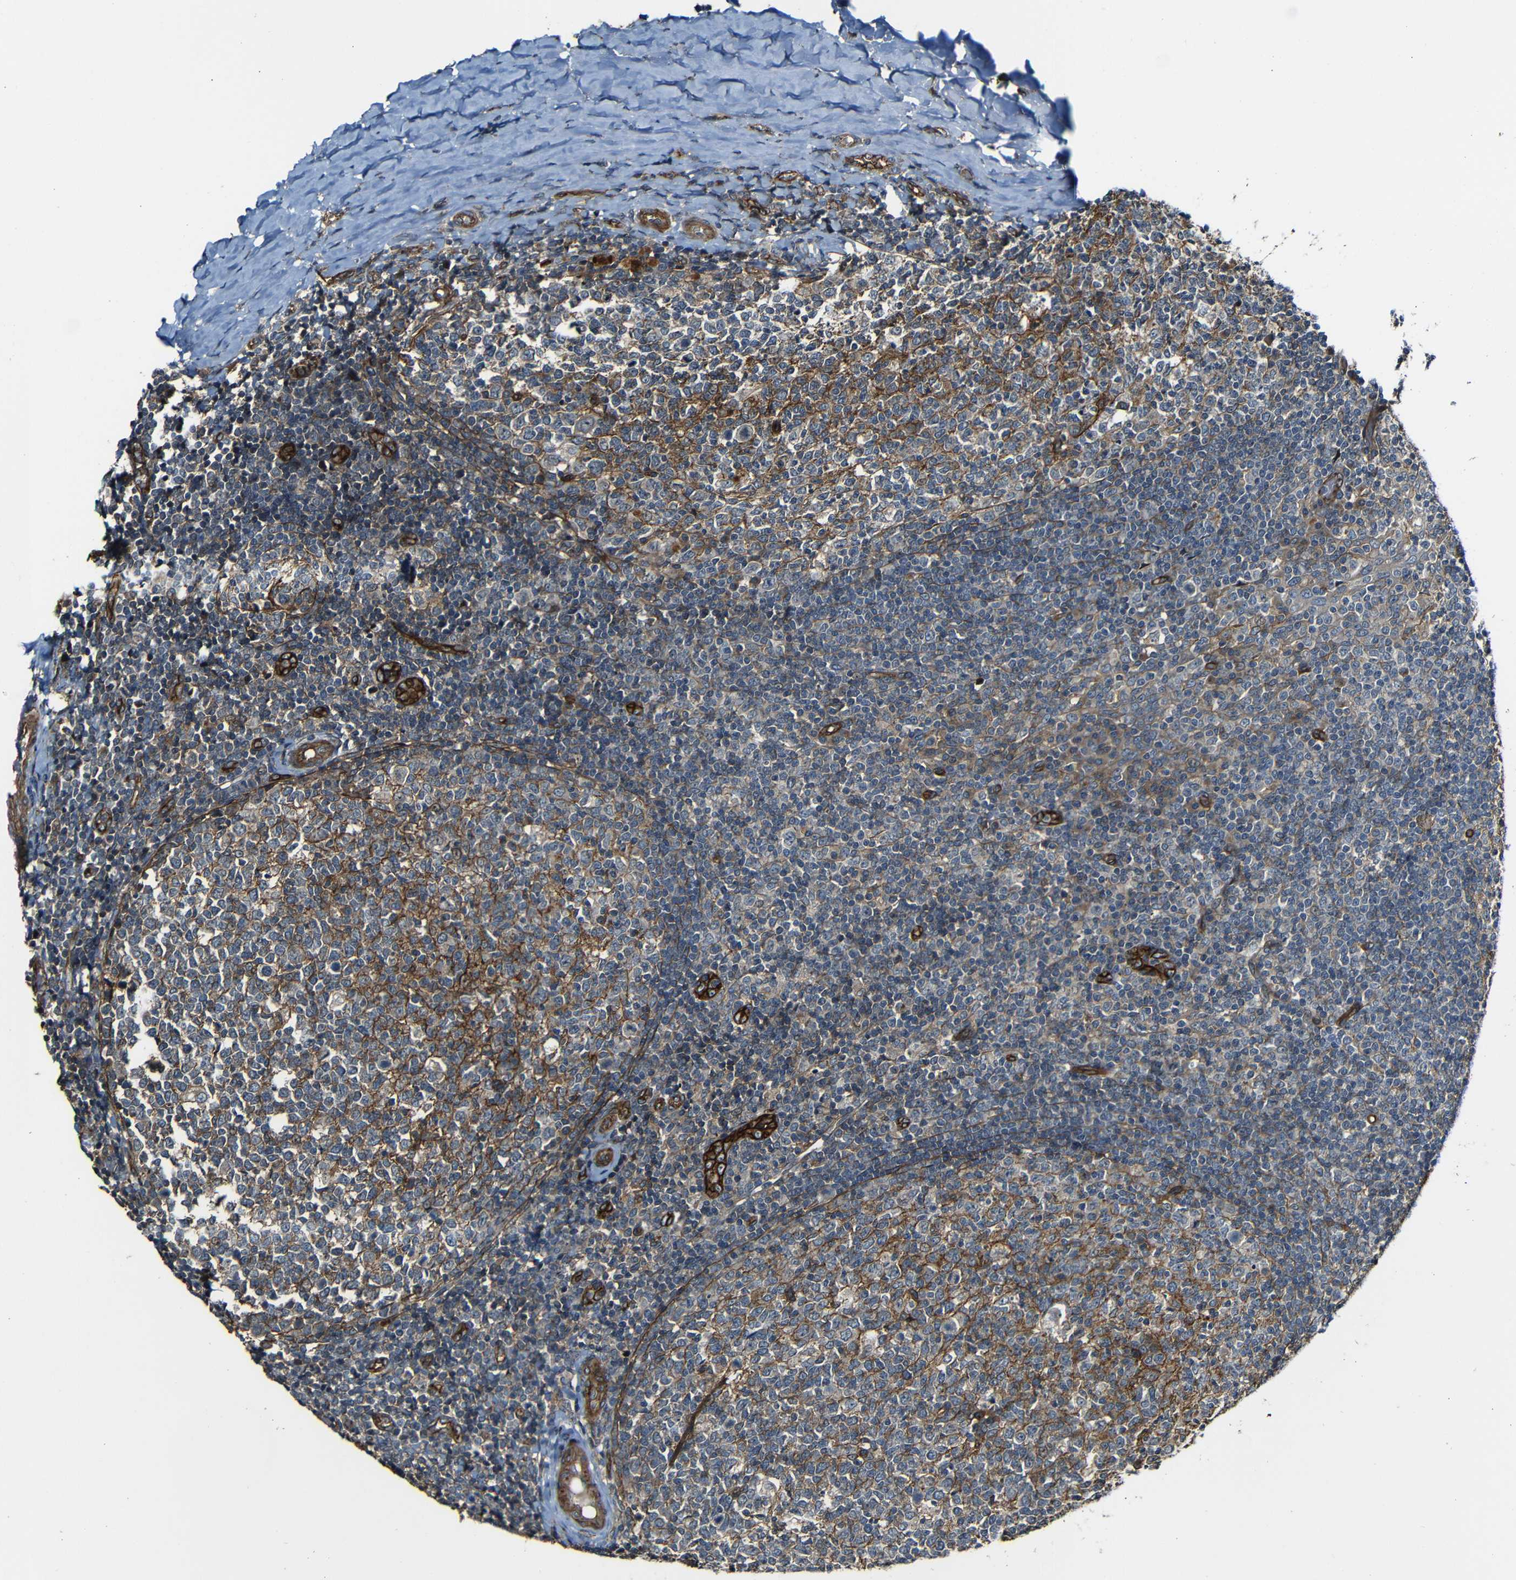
{"staining": {"intensity": "strong", "quantity": "25%-75%", "location": "cytoplasmic/membranous"}, "tissue": "tonsil", "cell_type": "Germinal center cells", "image_type": "normal", "snomed": [{"axis": "morphology", "description": "Normal tissue, NOS"}, {"axis": "topography", "description": "Tonsil"}], "caption": "A brown stain shows strong cytoplasmic/membranous positivity of a protein in germinal center cells of benign tonsil.", "gene": "RELL1", "patient": {"sex": "female", "age": 19}}